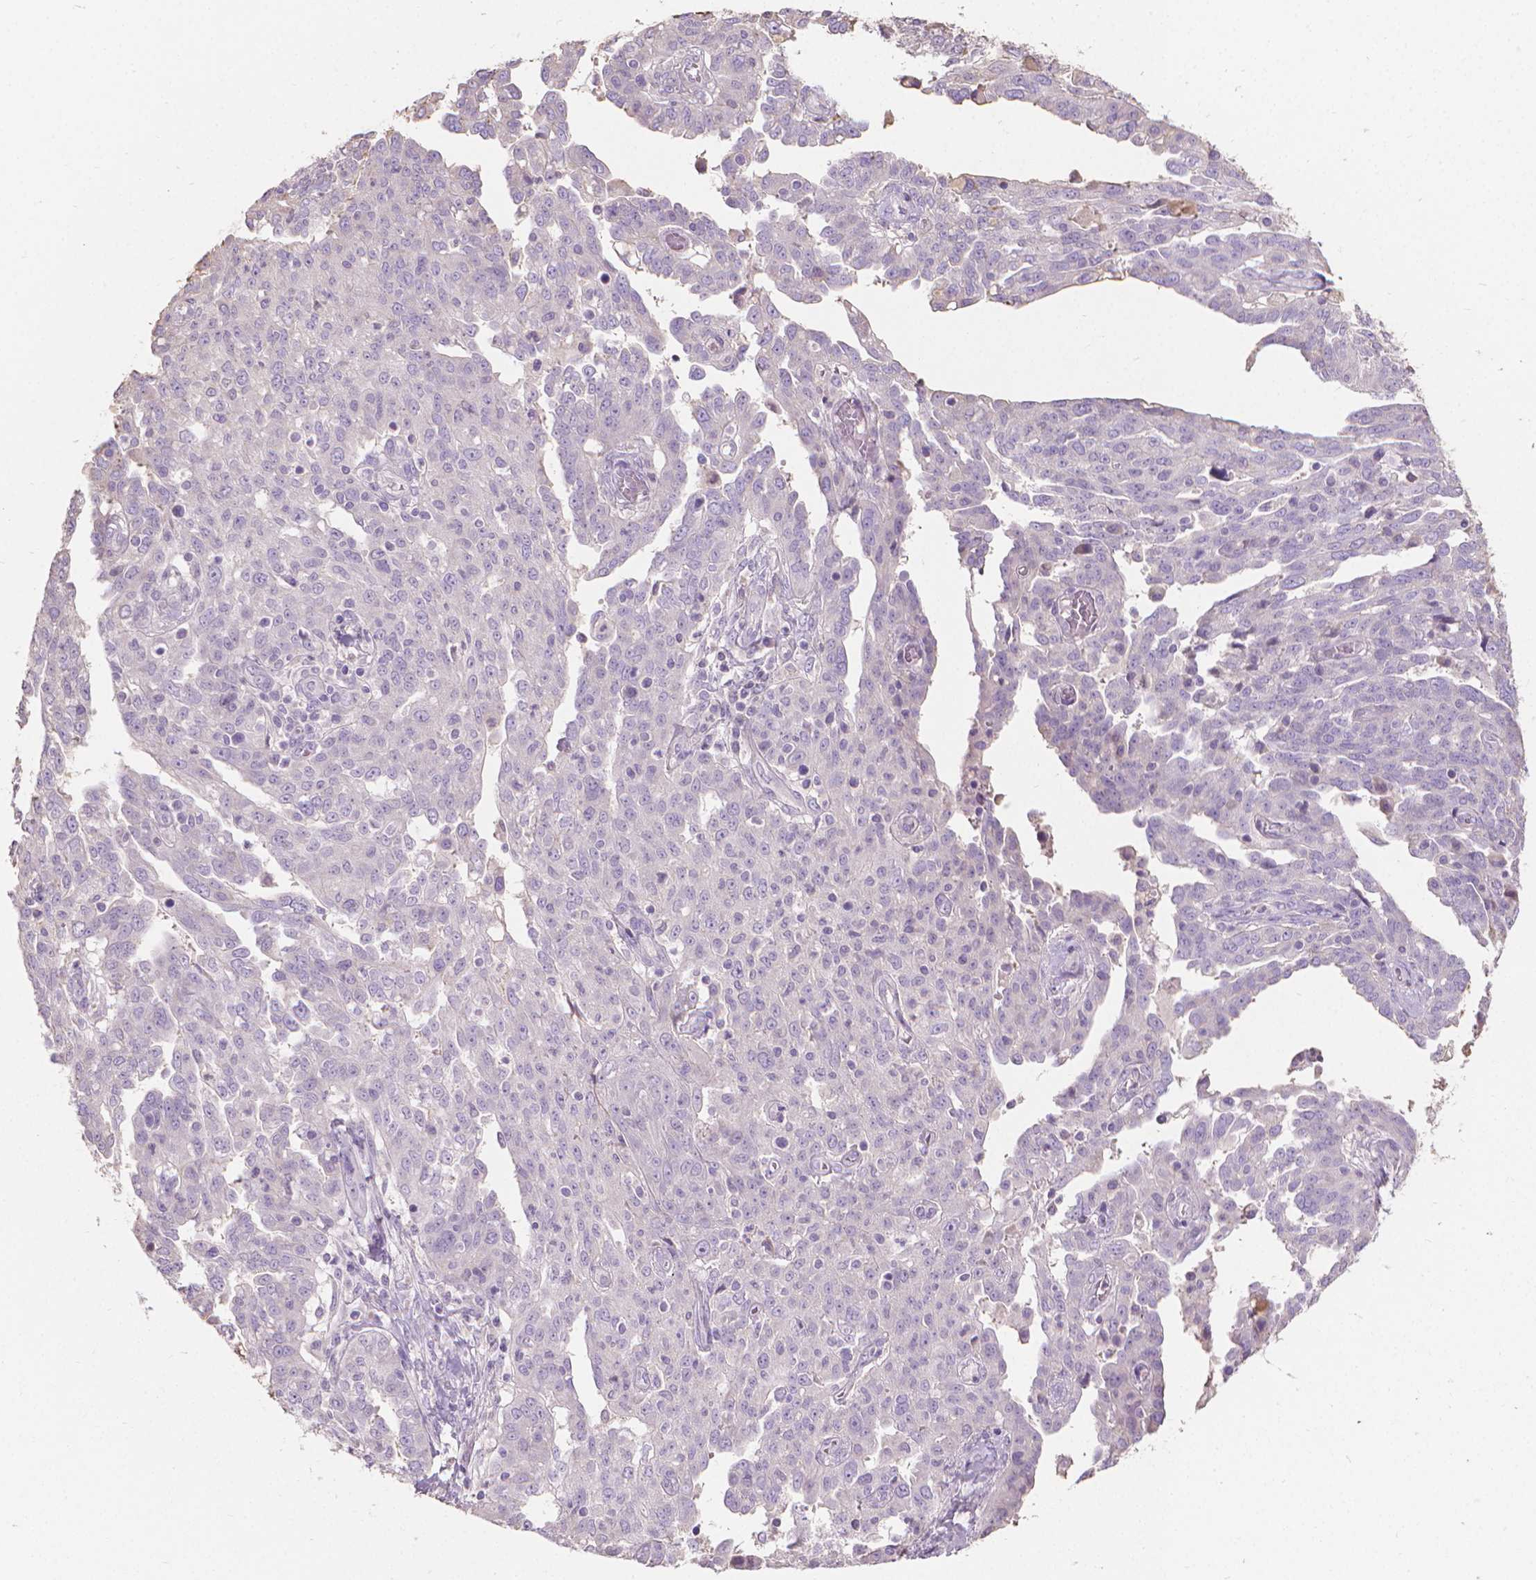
{"staining": {"intensity": "negative", "quantity": "none", "location": "none"}, "tissue": "ovarian cancer", "cell_type": "Tumor cells", "image_type": "cancer", "snomed": [{"axis": "morphology", "description": "Cystadenocarcinoma, serous, NOS"}, {"axis": "topography", "description": "Ovary"}], "caption": "Tumor cells show no significant expression in serous cystadenocarcinoma (ovarian).", "gene": "CABCOCO1", "patient": {"sex": "female", "age": 67}}